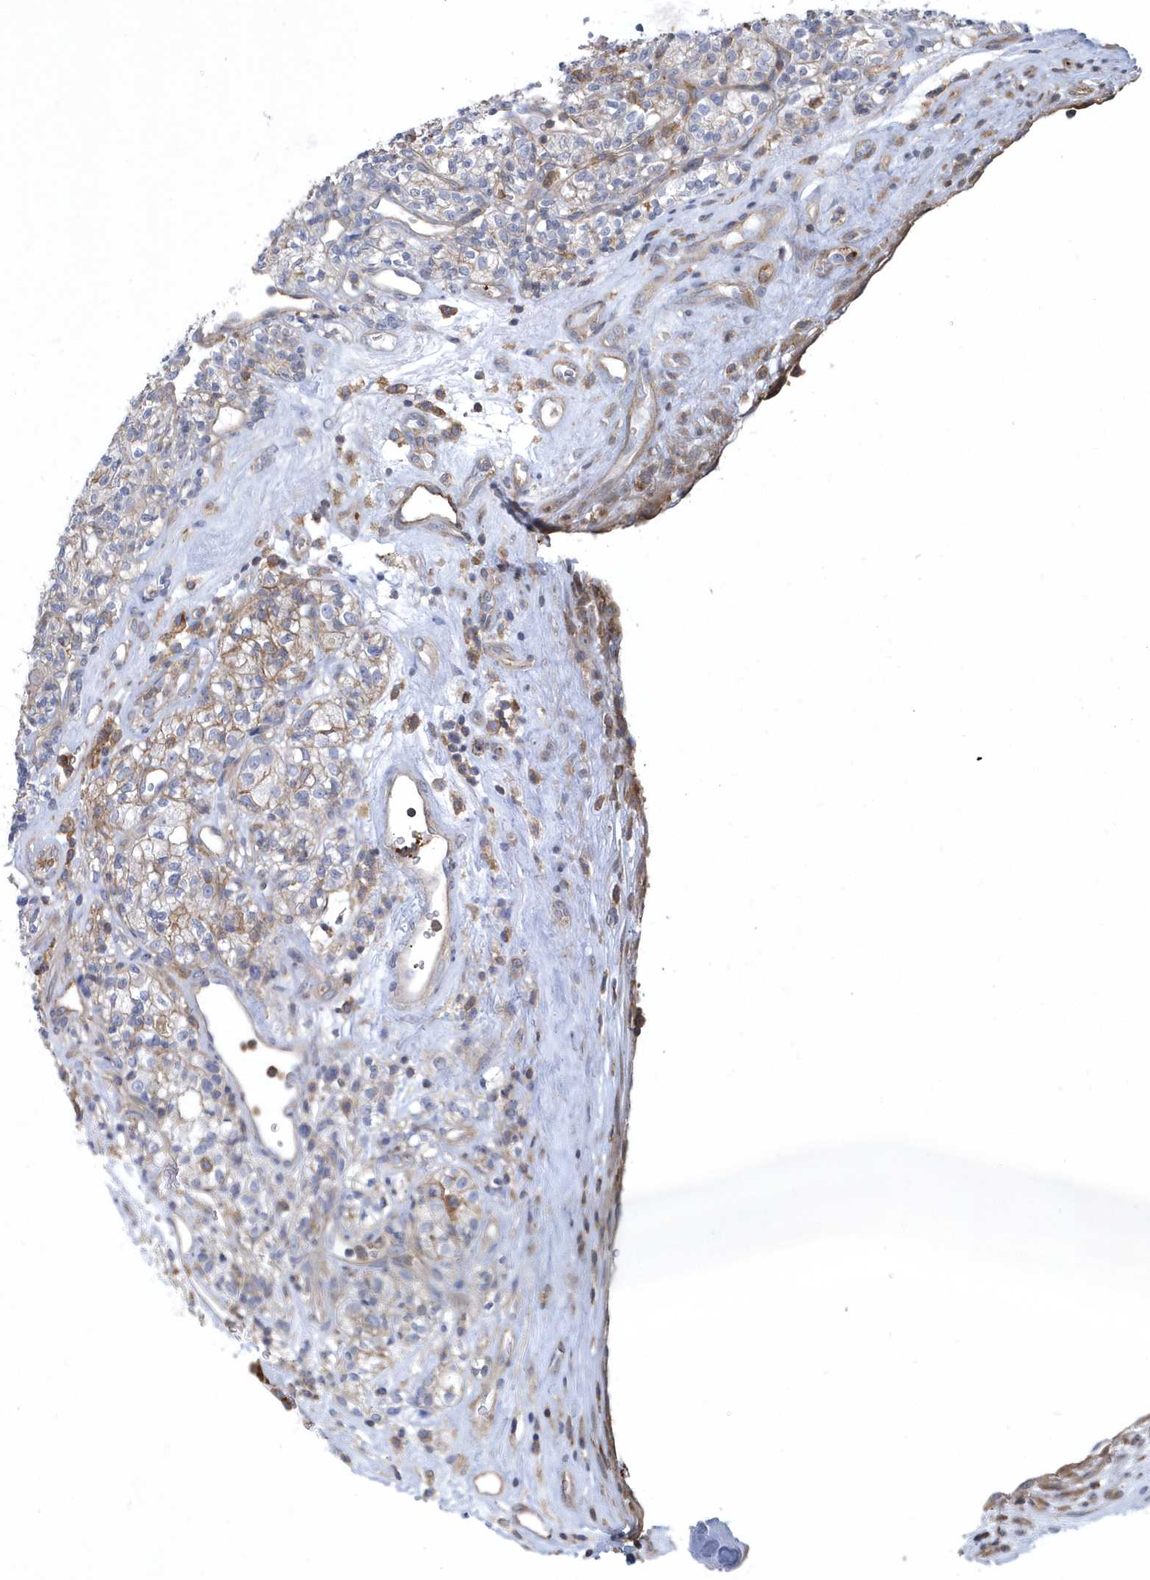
{"staining": {"intensity": "negative", "quantity": "none", "location": "none"}, "tissue": "renal cancer", "cell_type": "Tumor cells", "image_type": "cancer", "snomed": [{"axis": "morphology", "description": "Adenocarcinoma, NOS"}, {"axis": "topography", "description": "Kidney"}], "caption": "A high-resolution micrograph shows immunohistochemistry staining of adenocarcinoma (renal), which displays no significant staining in tumor cells. (Immunohistochemistry, brightfield microscopy, high magnification).", "gene": "ARAP2", "patient": {"sex": "male", "age": 77}}